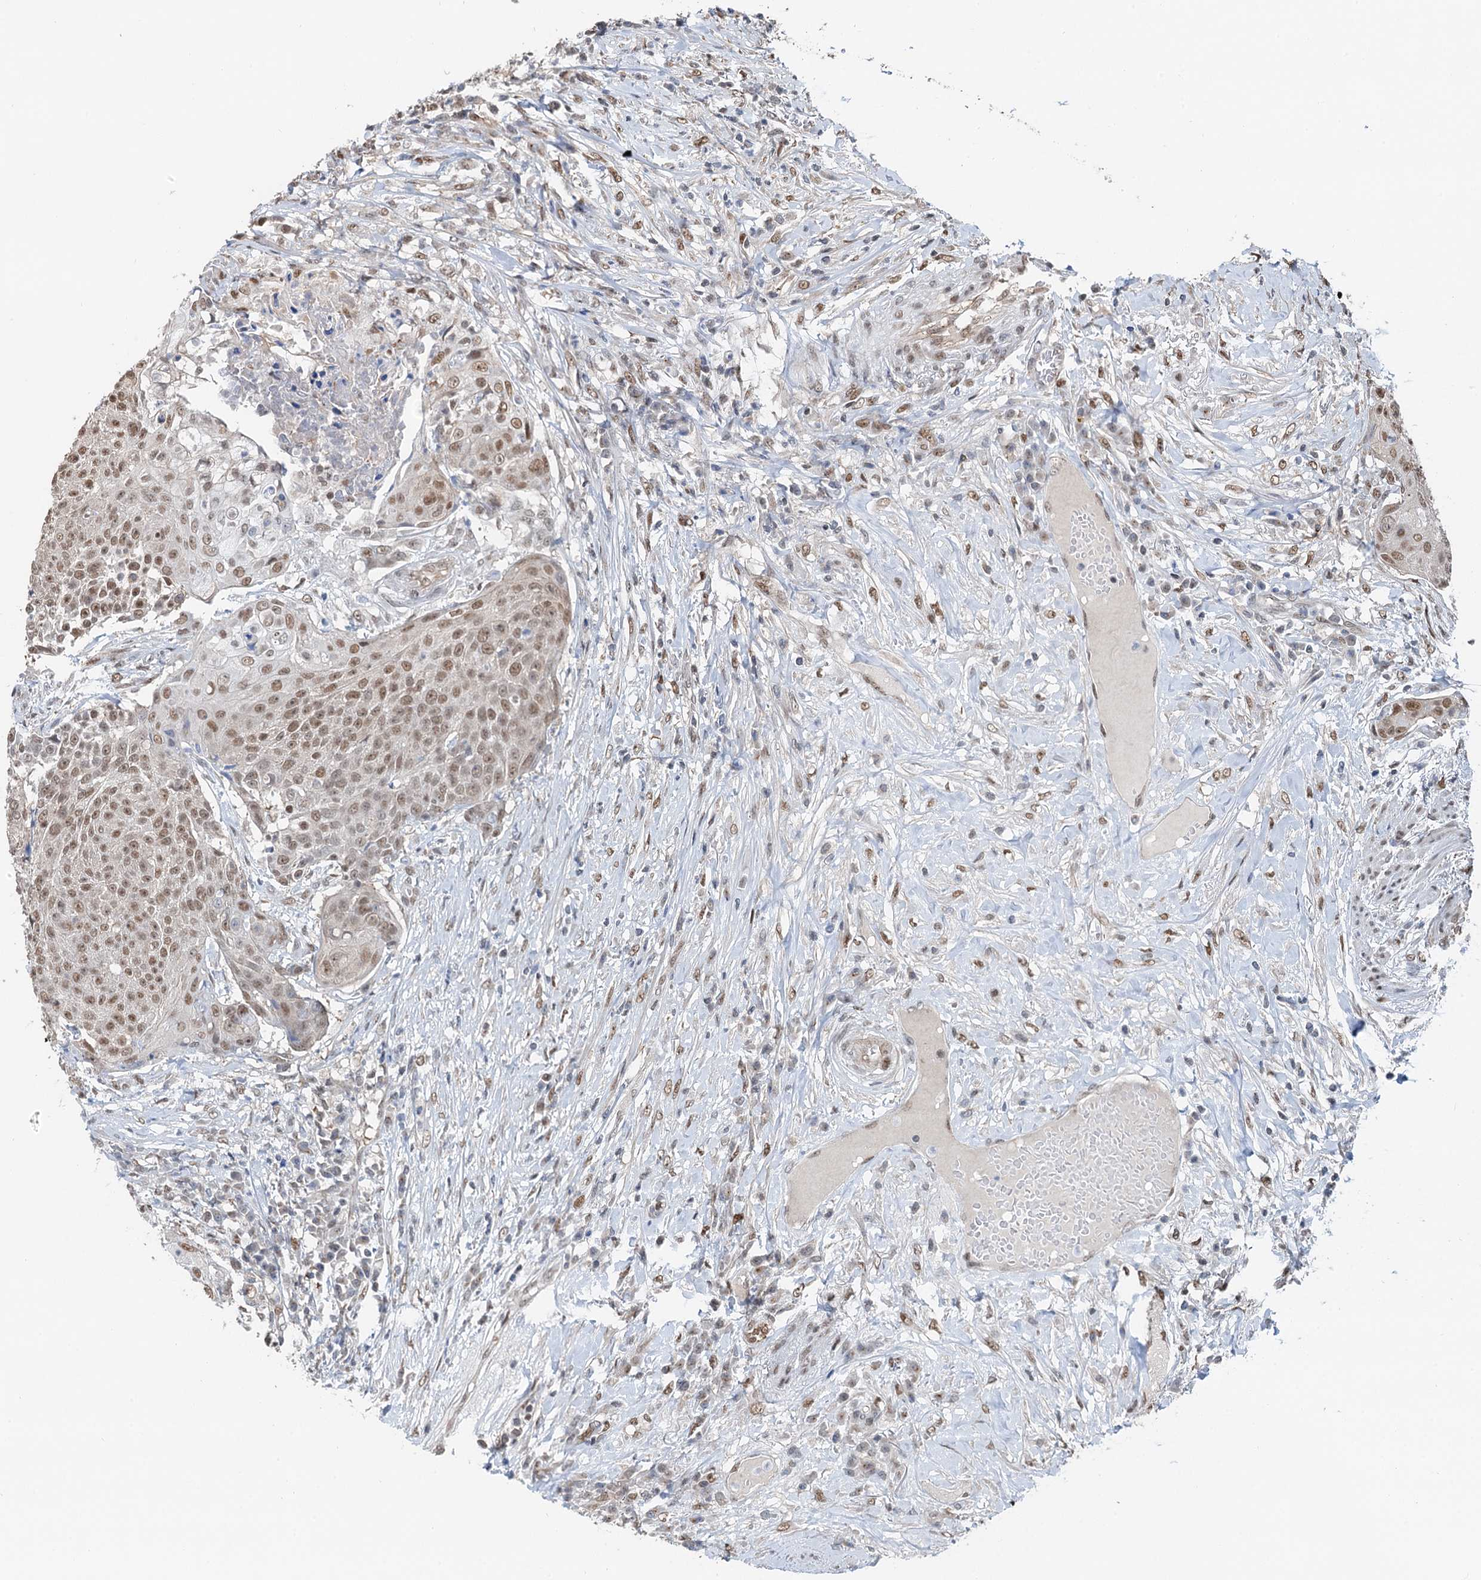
{"staining": {"intensity": "moderate", "quantity": "25%-75%", "location": "nuclear"}, "tissue": "urothelial cancer", "cell_type": "Tumor cells", "image_type": "cancer", "snomed": [{"axis": "morphology", "description": "Urothelial carcinoma, High grade"}, {"axis": "topography", "description": "Urinary bladder"}], "caption": "This photomicrograph shows urothelial carcinoma (high-grade) stained with IHC to label a protein in brown. The nuclear of tumor cells show moderate positivity for the protein. Nuclei are counter-stained blue.", "gene": "CFDP1", "patient": {"sex": "female", "age": 63}}